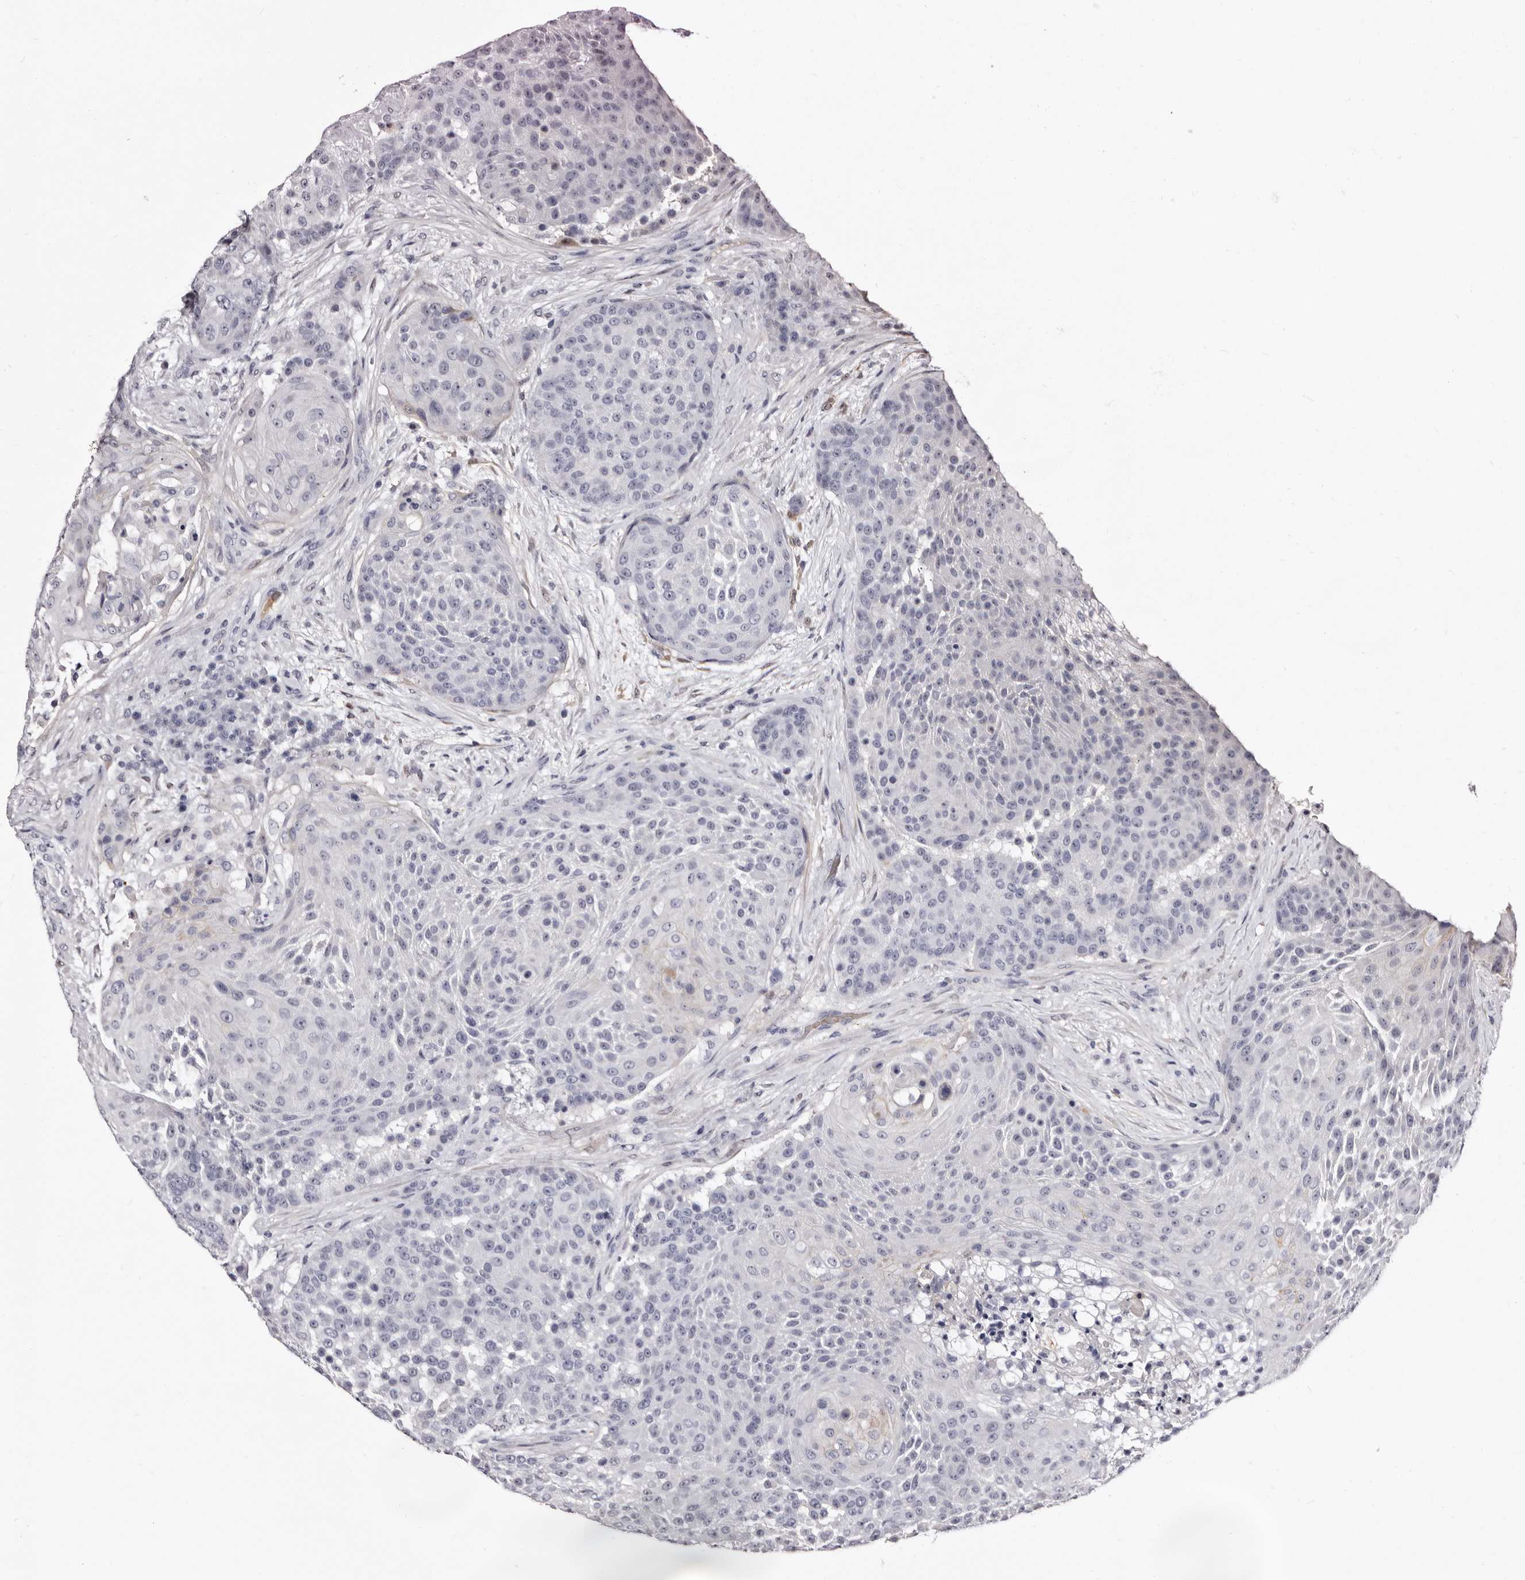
{"staining": {"intensity": "negative", "quantity": "none", "location": "none"}, "tissue": "urothelial cancer", "cell_type": "Tumor cells", "image_type": "cancer", "snomed": [{"axis": "morphology", "description": "Urothelial carcinoma, High grade"}, {"axis": "topography", "description": "Urinary bladder"}], "caption": "DAB (3,3'-diaminobenzidine) immunohistochemical staining of human urothelial cancer shows no significant staining in tumor cells. Nuclei are stained in blue.", "gene": "BPGM", "patient": {"sex": "female", "age": 63}}